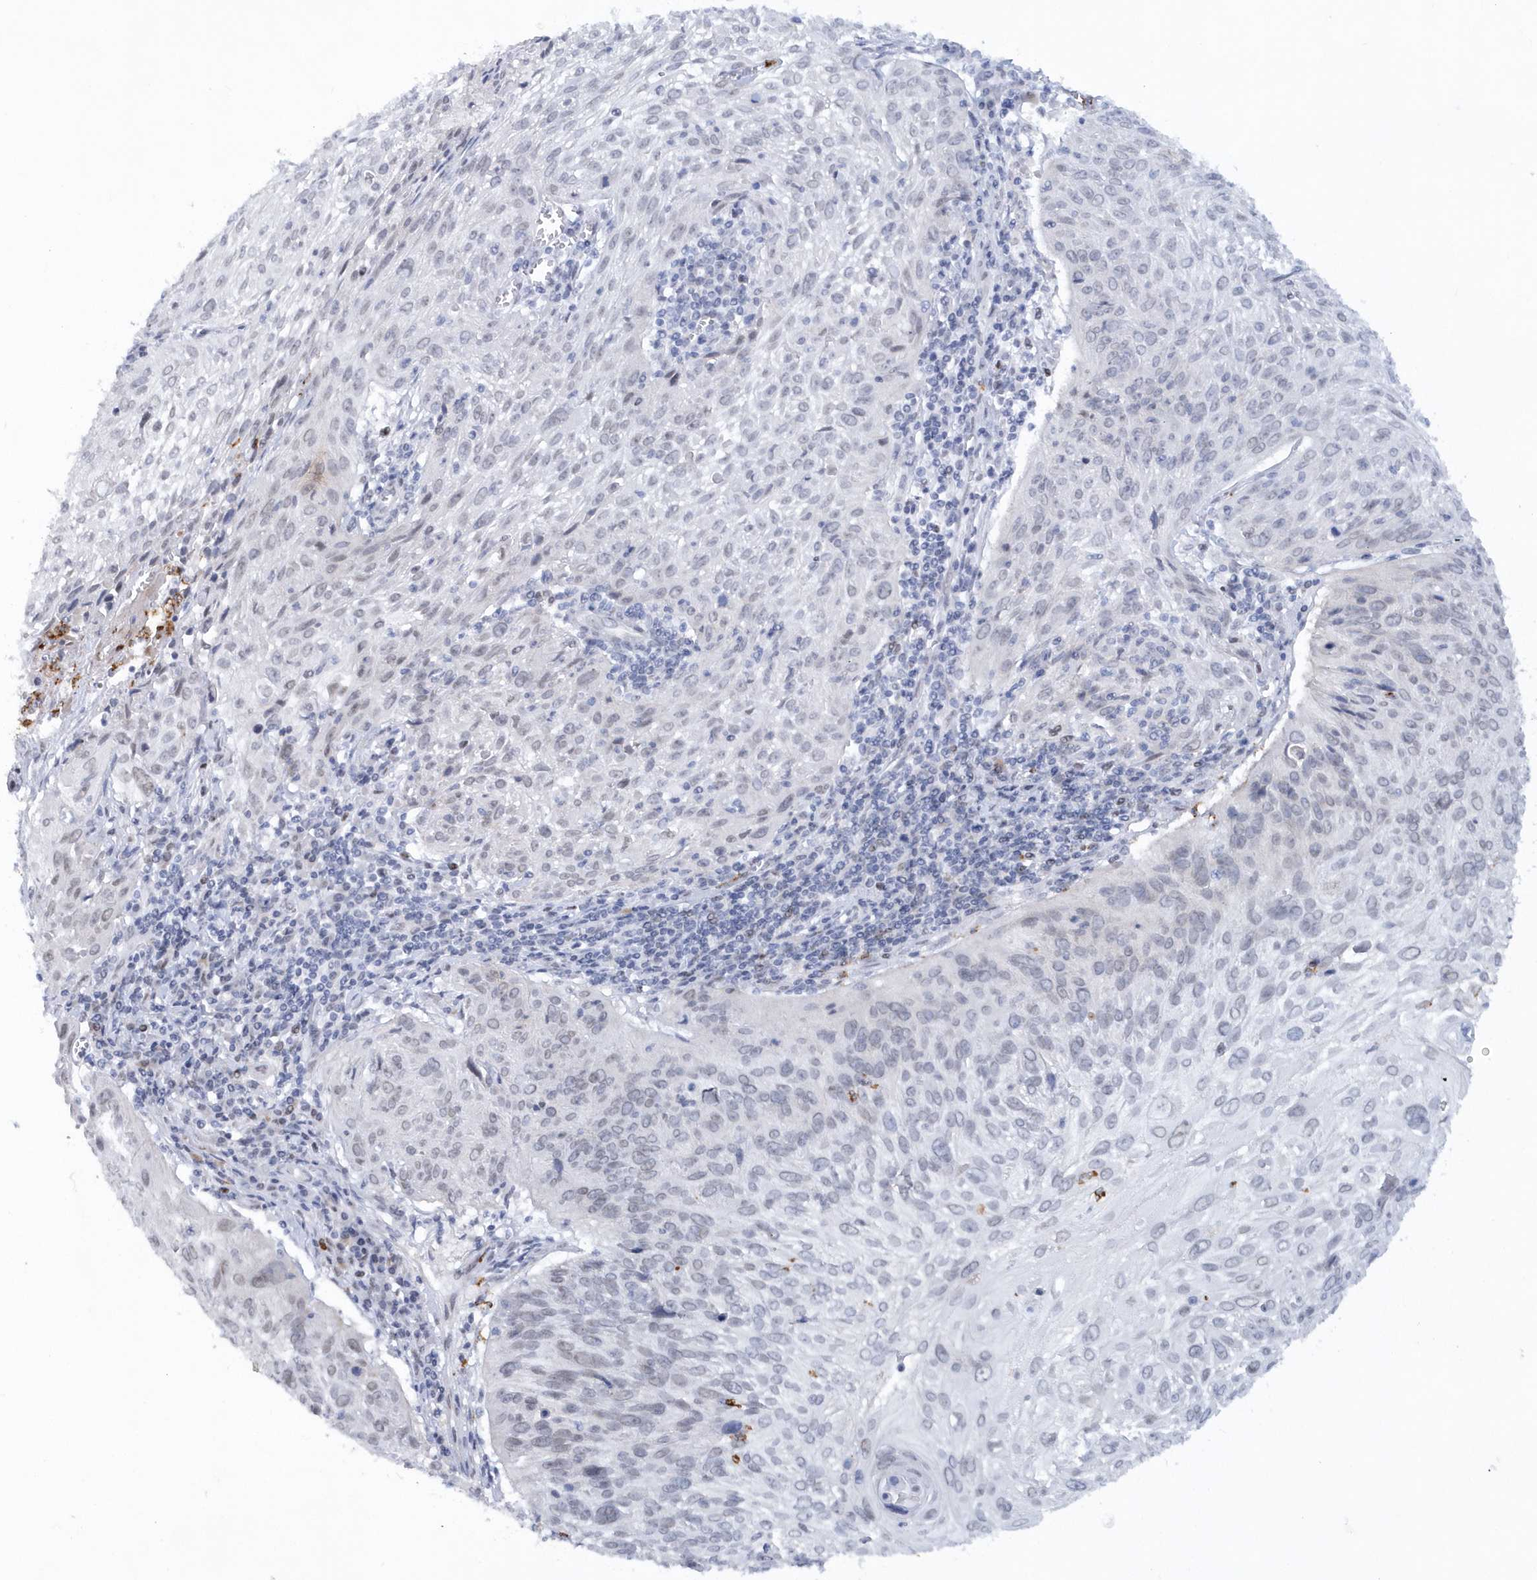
{"staining": {"intensity": "negative", "quantity": "none", "location": "none"}, "tissue": "cervical cancer", "cell_type": "Tumor cells", "image_type": "cancer", "snomed": [{"axis": "morphology", "description": "Squamous cell carcinoma, NOS"}, {"axis": "topography", "description": "Cervix"}], "caption": "Human cervical cancer (squamous cell carcinoma) stained for a protein using immunohistochemistry (IHC) demonstrates no expression in tumor cells.", "gene": "ASCL4", "patient": {"sex": "female", "age": 51}}